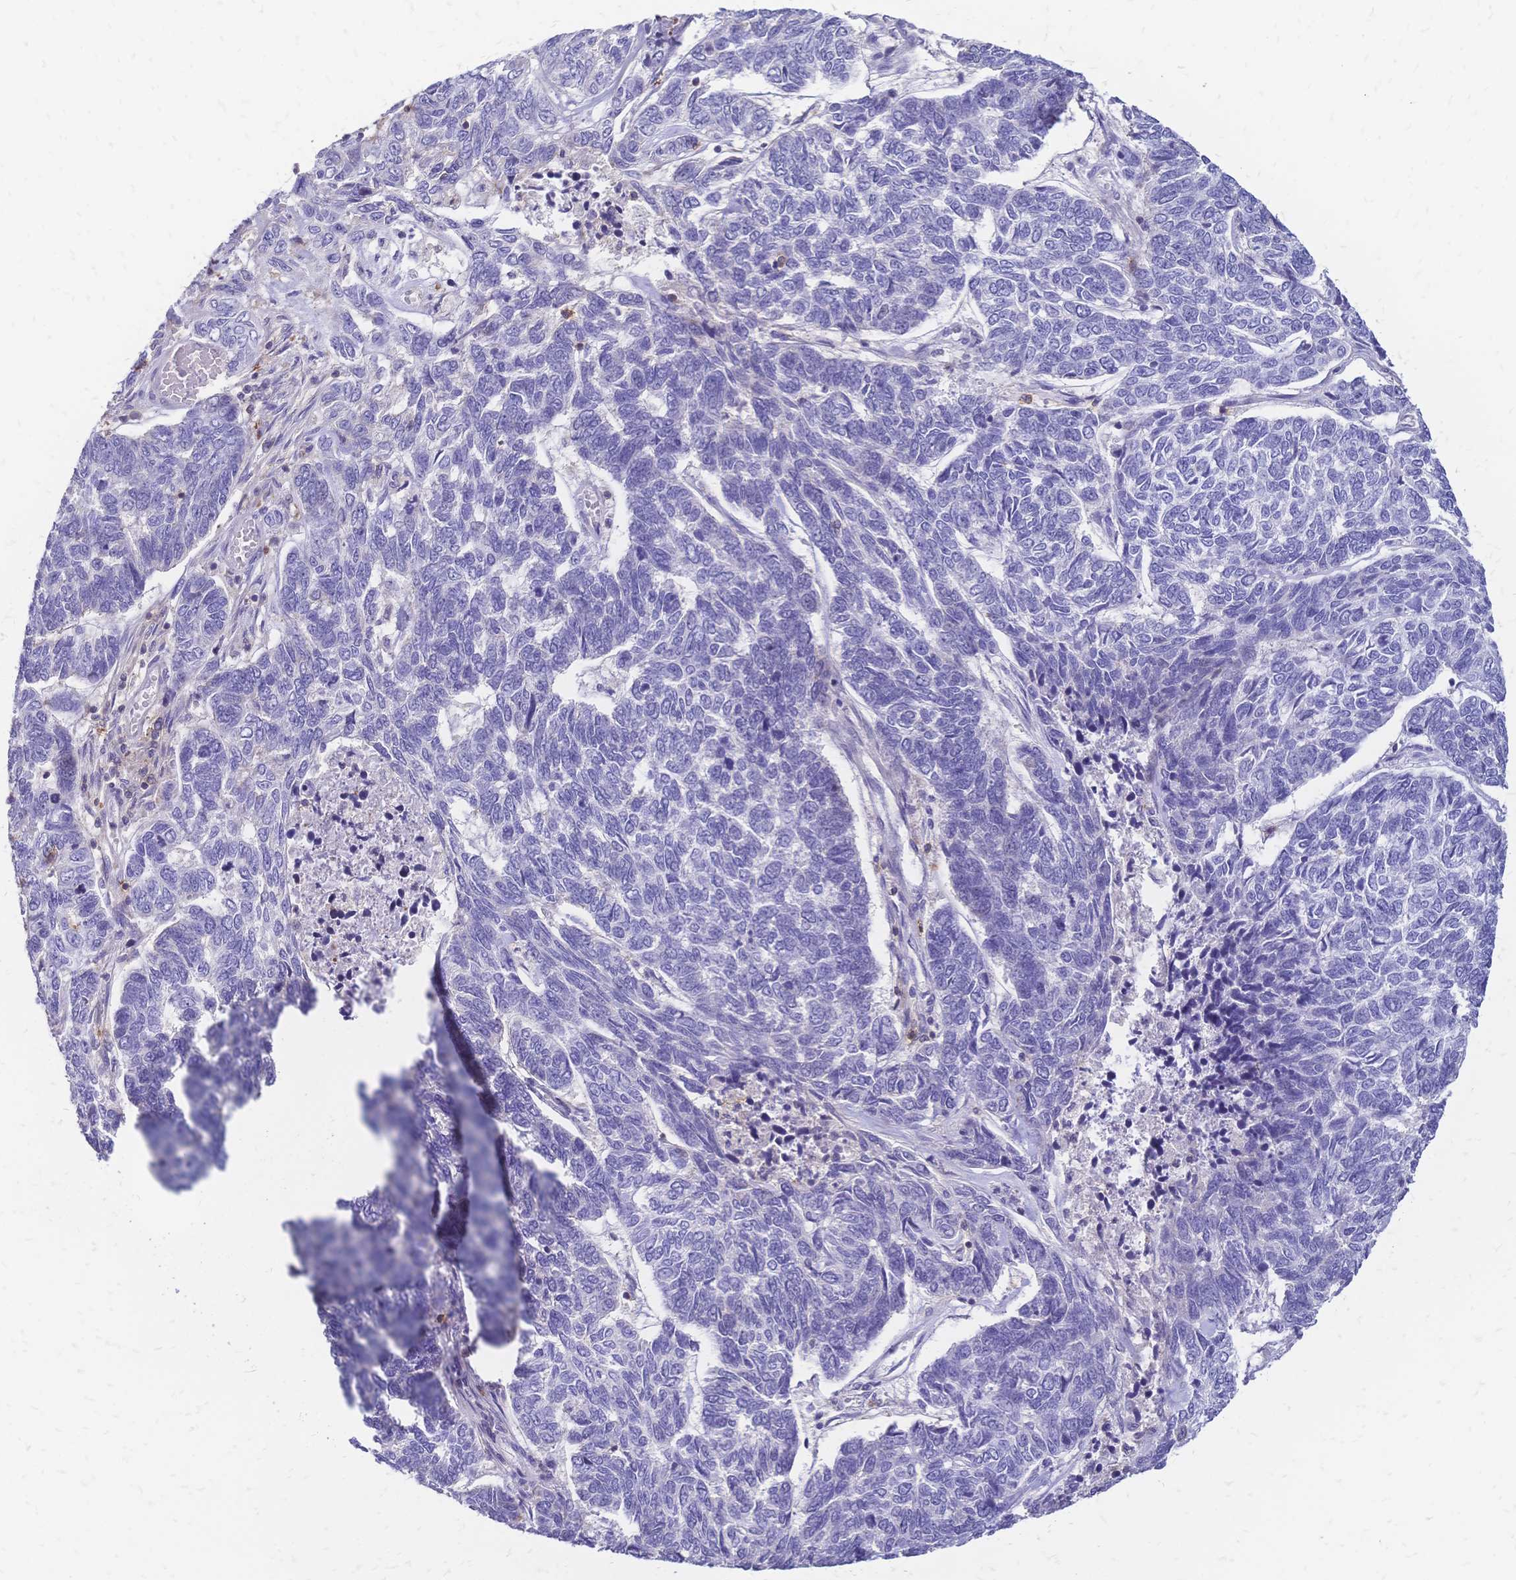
{"staining": {"intensity": "negative", "quantity": "none", "location": "none"}, "tissue": "skin cancer", "cell_type": "Tumor cells", "image_type": "cancer", "snomed": [{"axis": "morphology", "description": "Basal cell carcinoma"}, {"axis": "topography", "description": "Skin"}], "caption": "A micrograph of human skin basal cell carcinoma is negative for staining in tumor cells.", "gene": "IL2RA", "patient": {"sex": "female", "age": 65}}